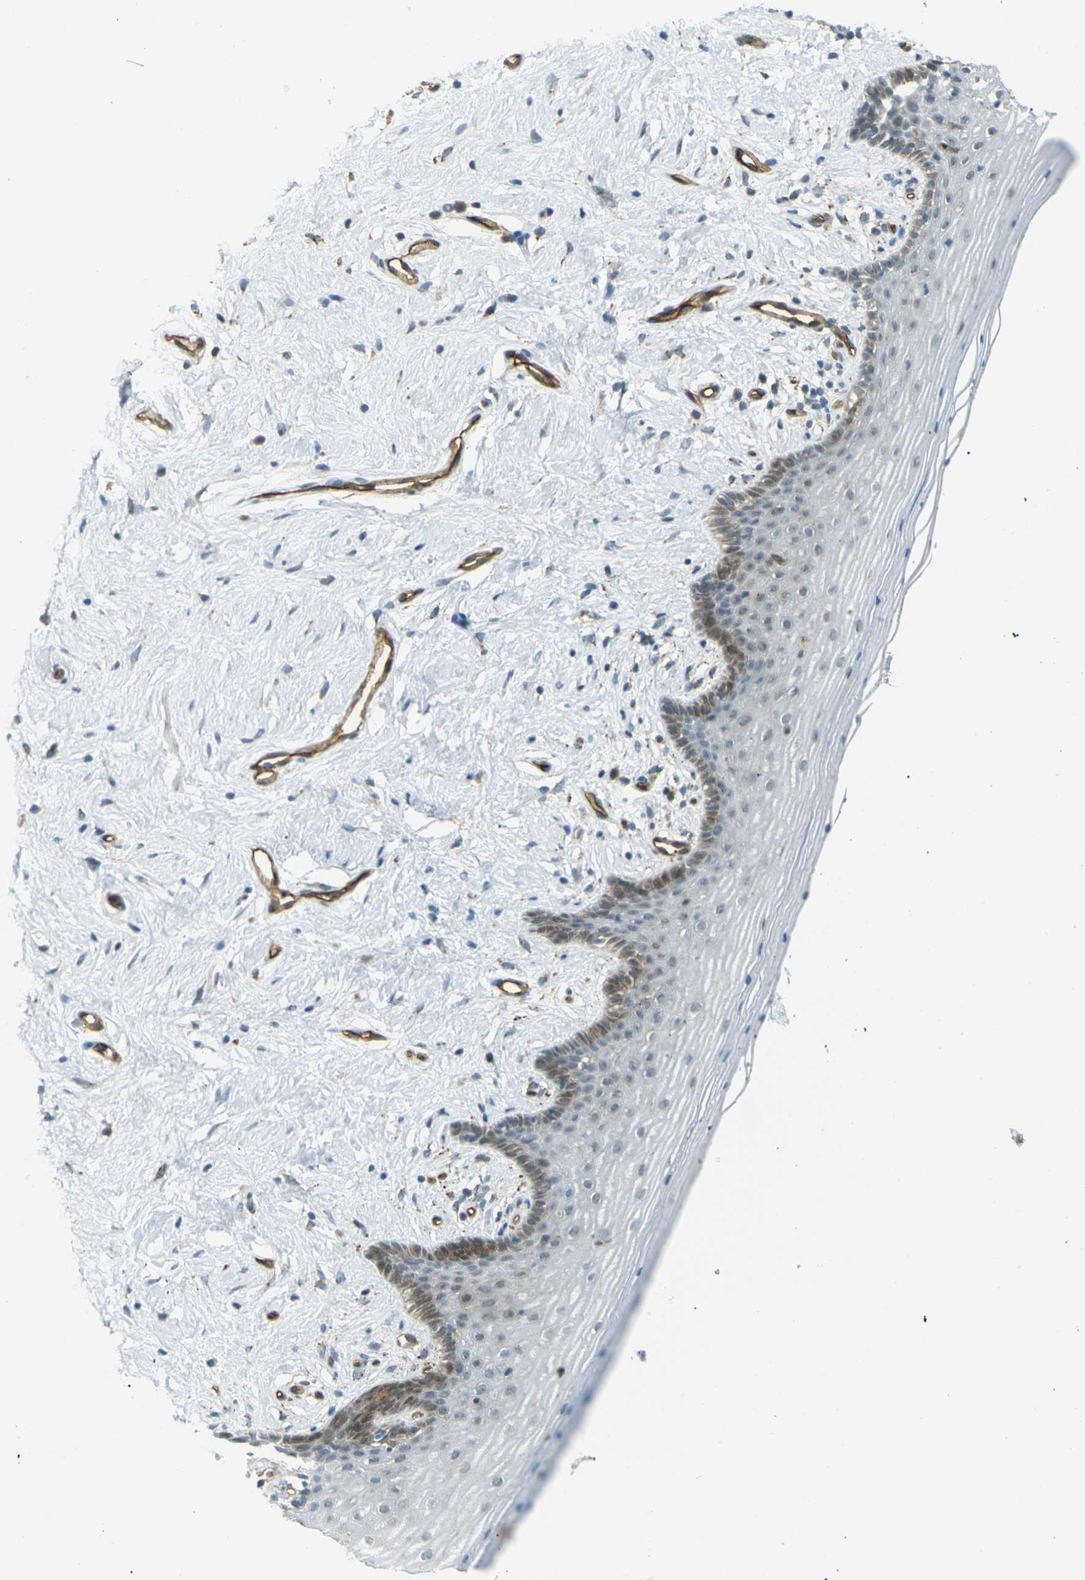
{"staining": {"intensity": "moderate", "quantity": "<25%", "location": "cytoplasmic/membranous"}, "tissue": "vagina", "cell_type": "Squamous epithelial cells", "image_type": "normal", "snomed": [{"axis": "morphology", "description": "Normal tissue, NOS"}, {"axis": "topography", "description": "Vagina"}], "caption": "This photomicrograph reveals IHC staining of unremarkable vagina, with low moderate cytoplasmic/membranous positivity in about <25% of squamous epithelial cells.", "gene": "S1PR1", "patient": {"sex": "female", "age": 44}}